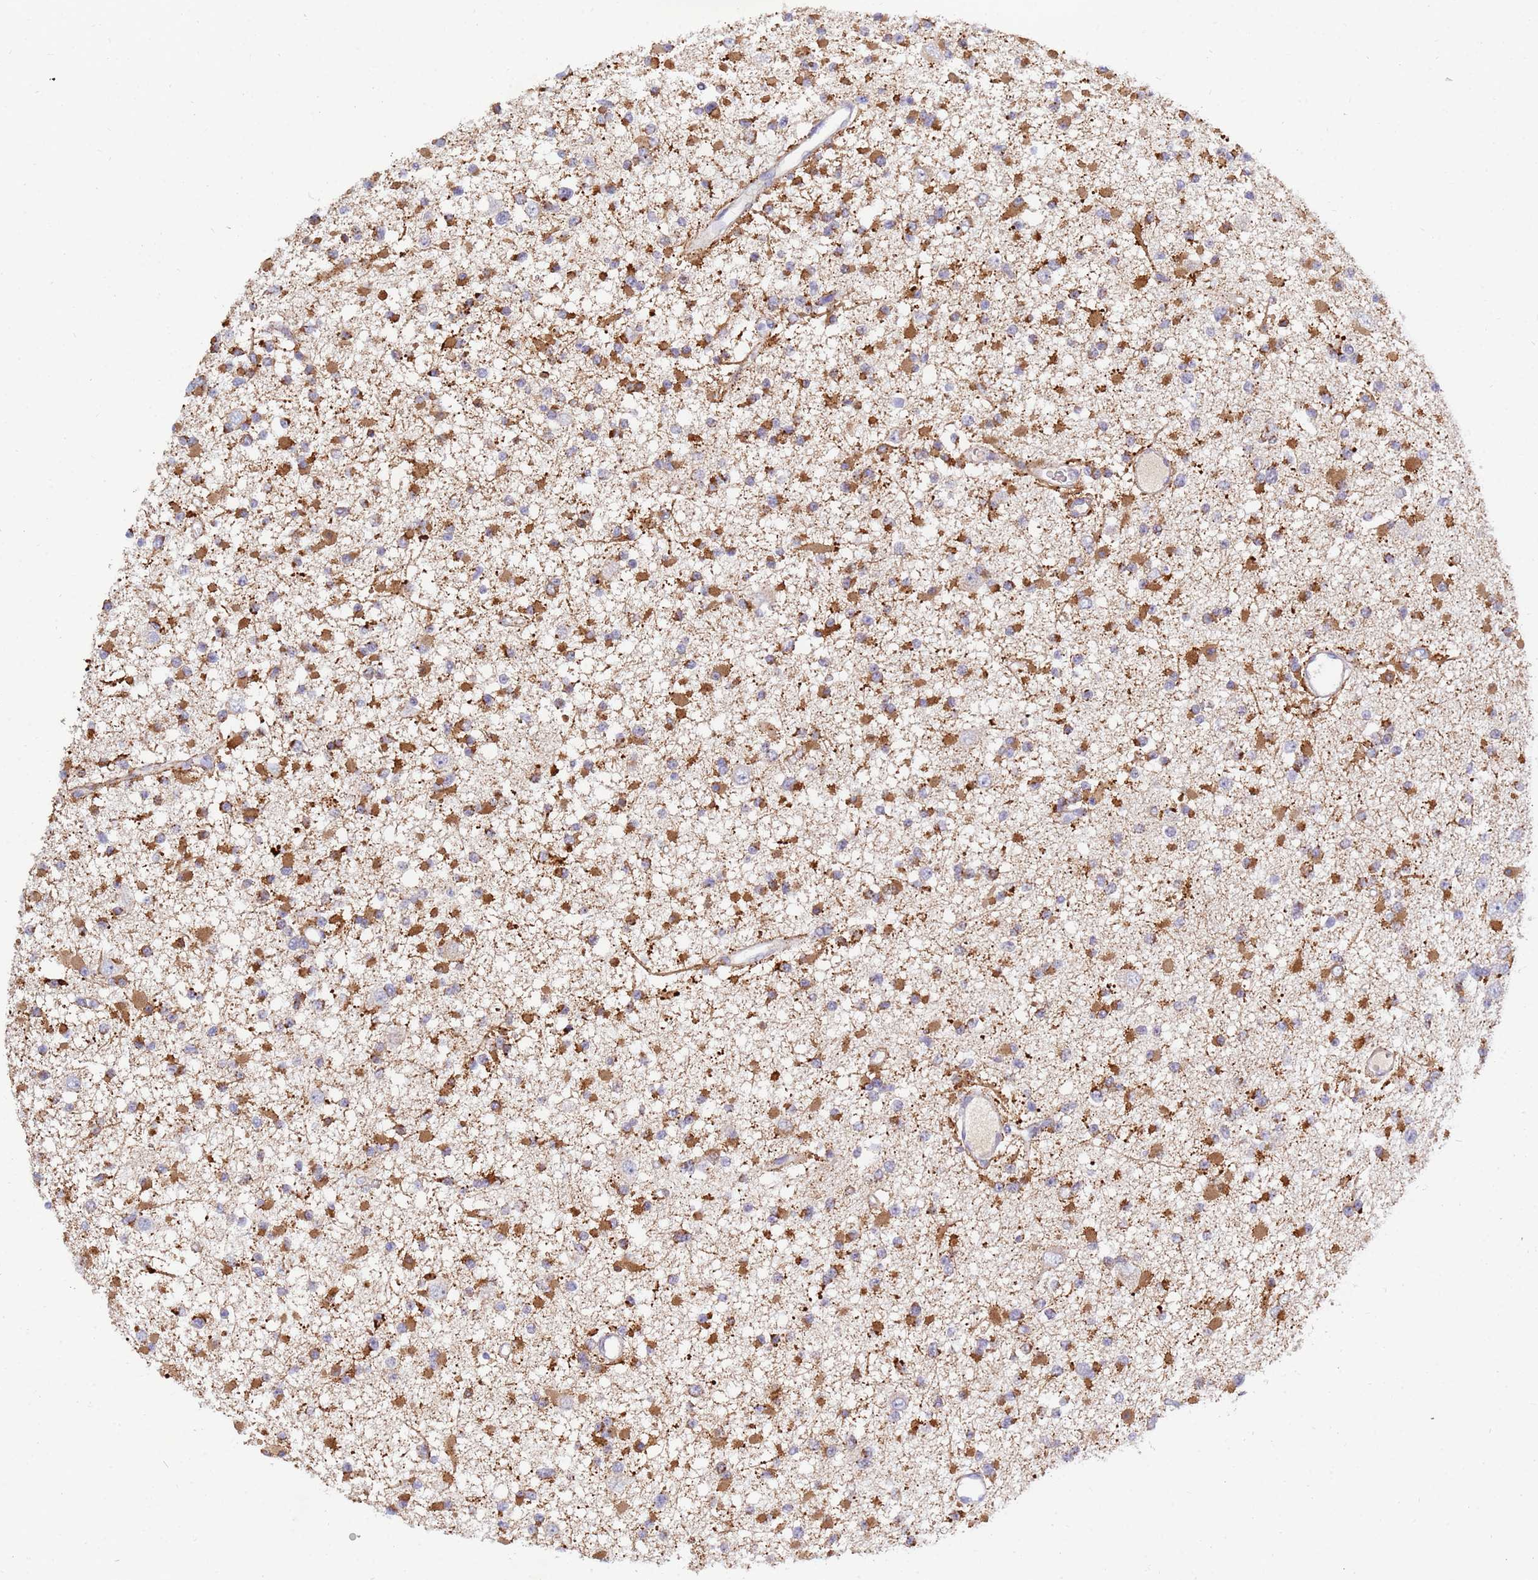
{"staining": {"intensity": "moderate", "quantity": ">75%", "location": "cytoplasmic/membranous"}, "tissue": "glioma", "cell_type": "Tumor cells", "image_type": "cancer", "snomed": [{"axis": "morphology", "description": "Glioma, malignant, Low grade"}, {"axis": "topography", "description": "Brain"}], "caption": "Immunohistochemical staining of human glioma reveals moderate cytoplasmic/membranous protein expression in approximately >75% of tumor cells.", "gene": "SDR39U1", "patient": {"sex": "female", "age": 22}}